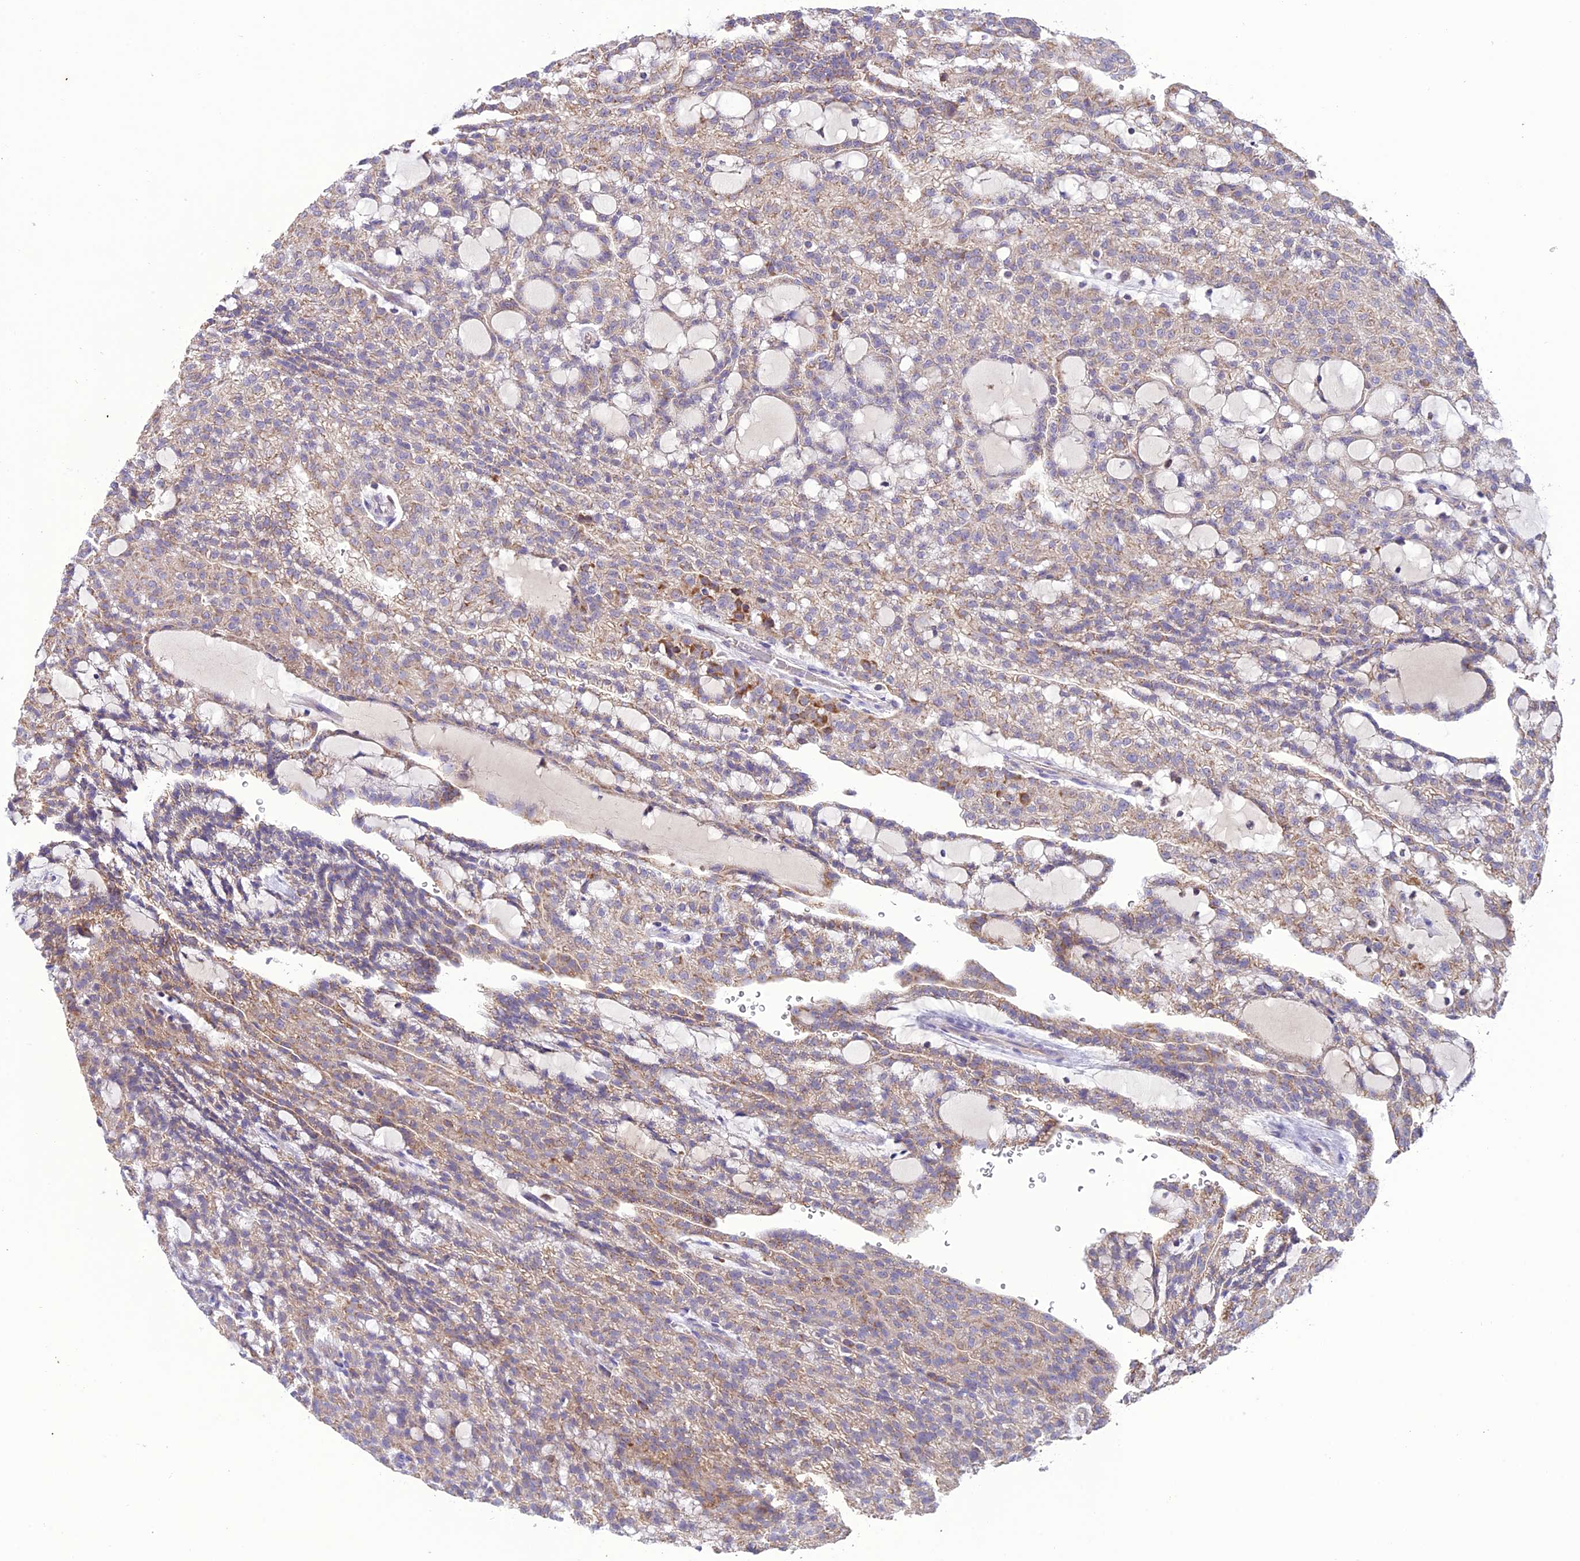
{"staining": {"intensity": "moderate", "quantity": "<25%", "location": "cytoplasmic/membranous"}, "tissue": "renal cancer", "cell_type": "Tumor cells", "image_type": "cancer", "snomed": [{"axis": "morphology", "description": "Adenocarcinoma, NOS"}, {"axis": "topography", "description": "Kidney"}], "caption": "Moderate cytoplasmic/membranous positivity is appreciated in approximately <25% of tumor cells in renal adenocarcinoma.", "gene": "NDUFAF1", "patient": {"sex": "male", "age": 63}}